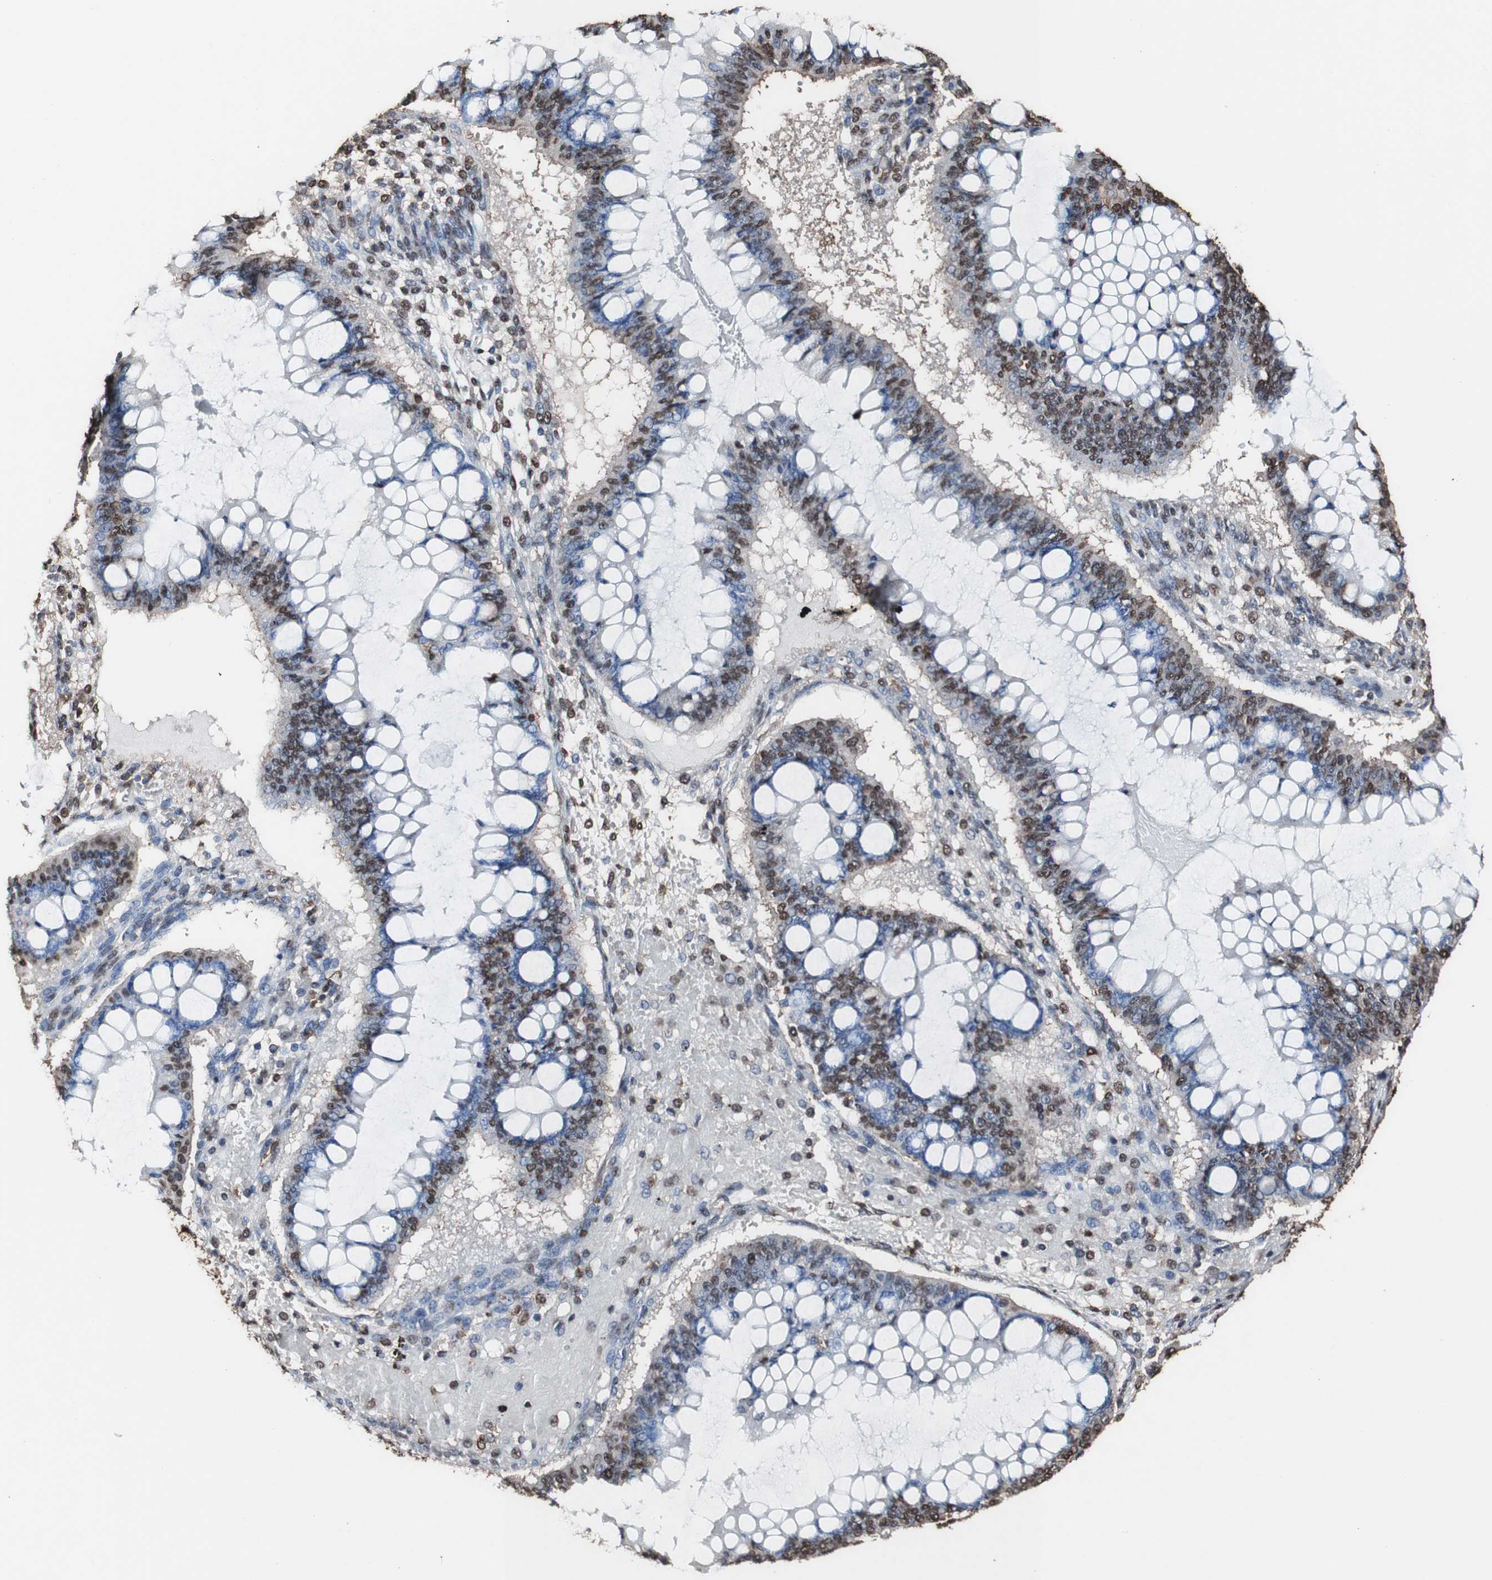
{"staining": {"intensity": "strong", "quantity": "25%-75%", "location": "cytoplasmic/membranous,nuclear"}, "tissue": "ovarian cancer", "cell_type": "Tumor cells", "image_type": "cancer", "snomed": [{"axis": "morphology", "description": "Cystadenocarcinoma, mucinous, NOS"}, {"axis": "topography", "description": "Ovary"}], "caption": "This photomicrograph reveals IHC staining of human ovarian cancer (mucinous cystadenocarcinoma), with high strong cytoplasmic/membranous and nuclear positivity in about 25%-75% of tumor cells.", "gene": "PIDD1", "patient": {"sex": "female", "age": 73}}